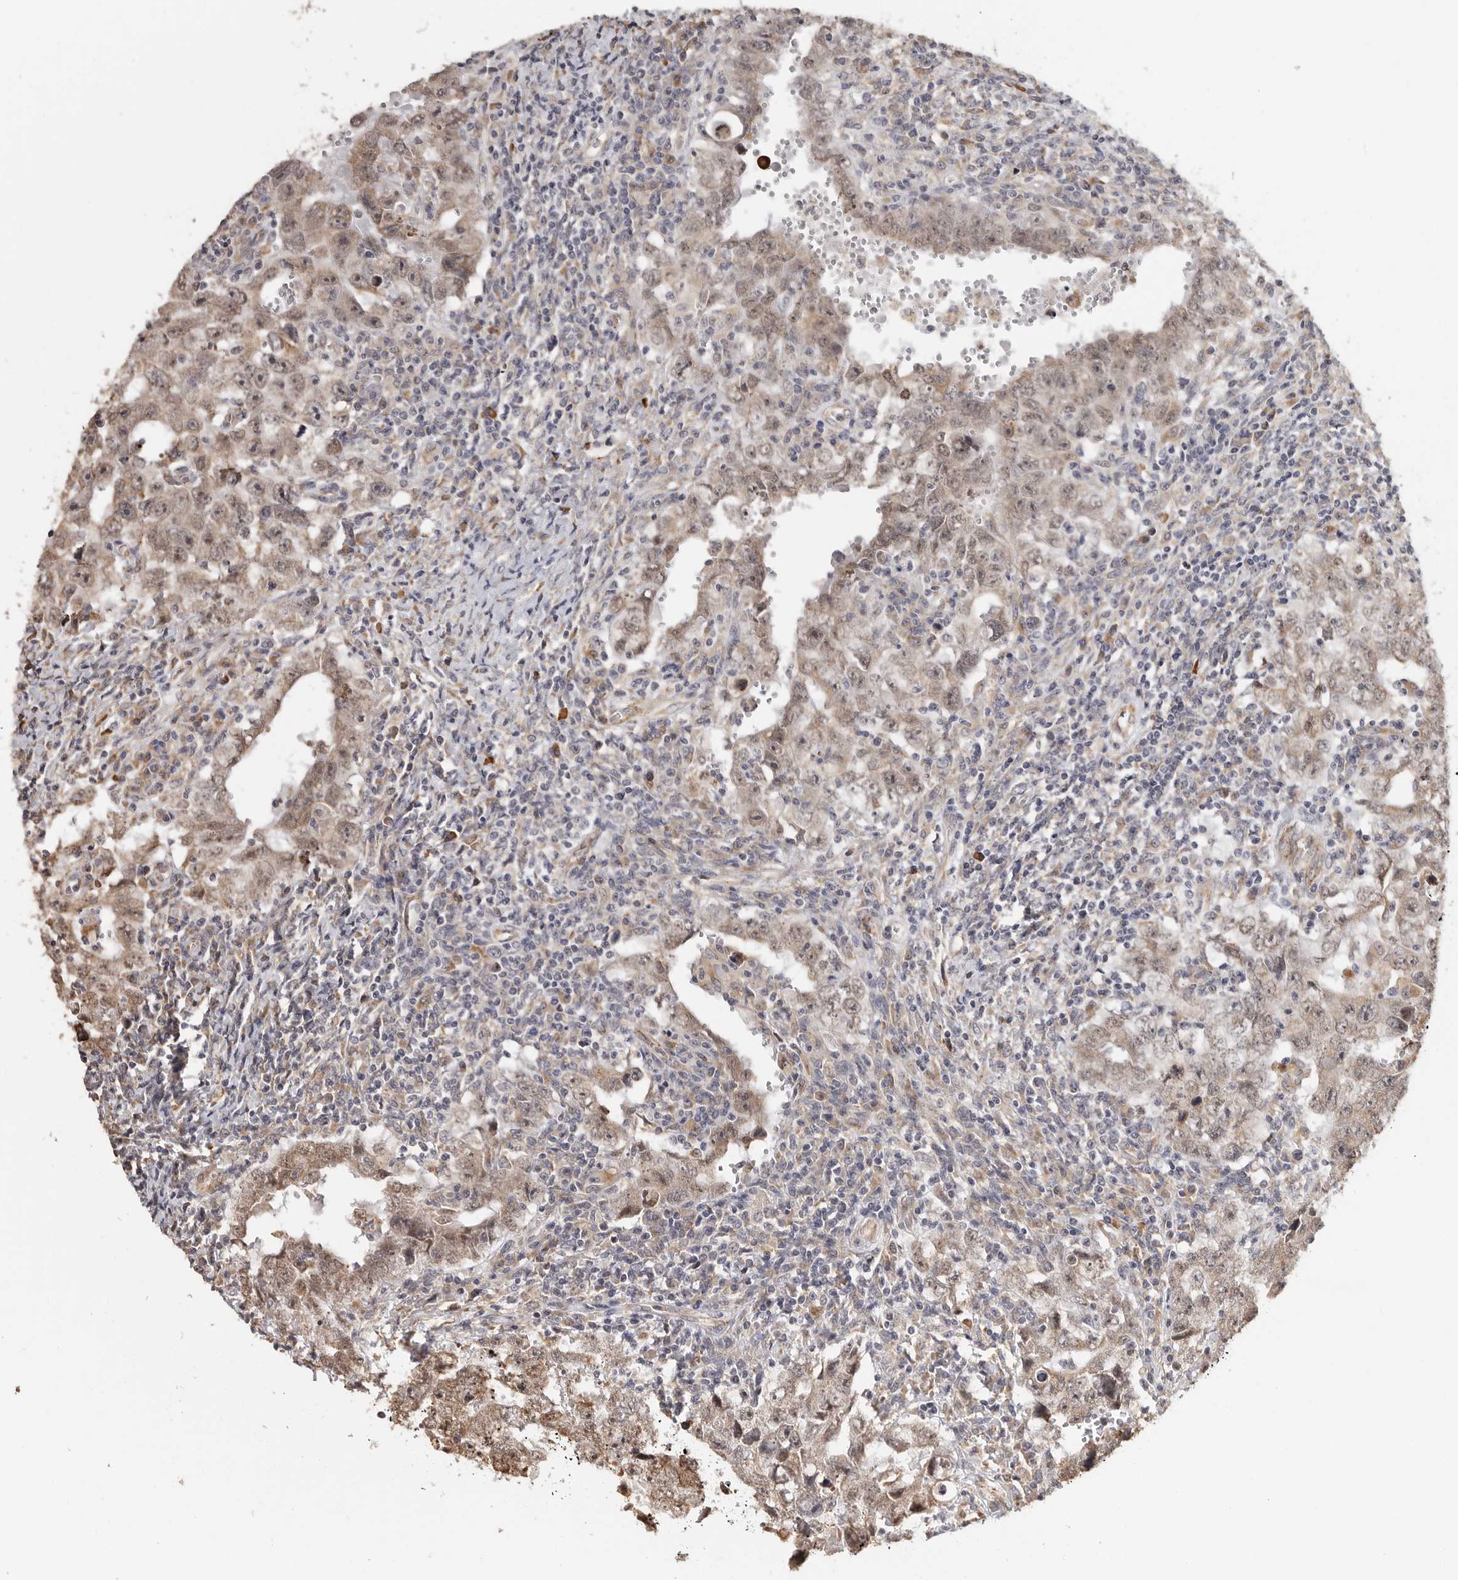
{"staining": {"intensity": "moderate", "quantity": ">75%", "location": "cytoplasmic/membranous,nuclear"}, "tissue": "testis cancer", "cell_type": "Tumor cells", "image_type": "cancer", "snomed": [{"axis": "morphology", "description": "Carcinoma, Embryonal, NOS"}, {"axis": "topography", "description": "Testis"}], "caption": "Testis cancer (embryonal carcinoma) stained with a protein marker exhibits moderate staining in tumor cells.", "gene": "ZNF83", "patient": {"sex": "male", "age": 26}}